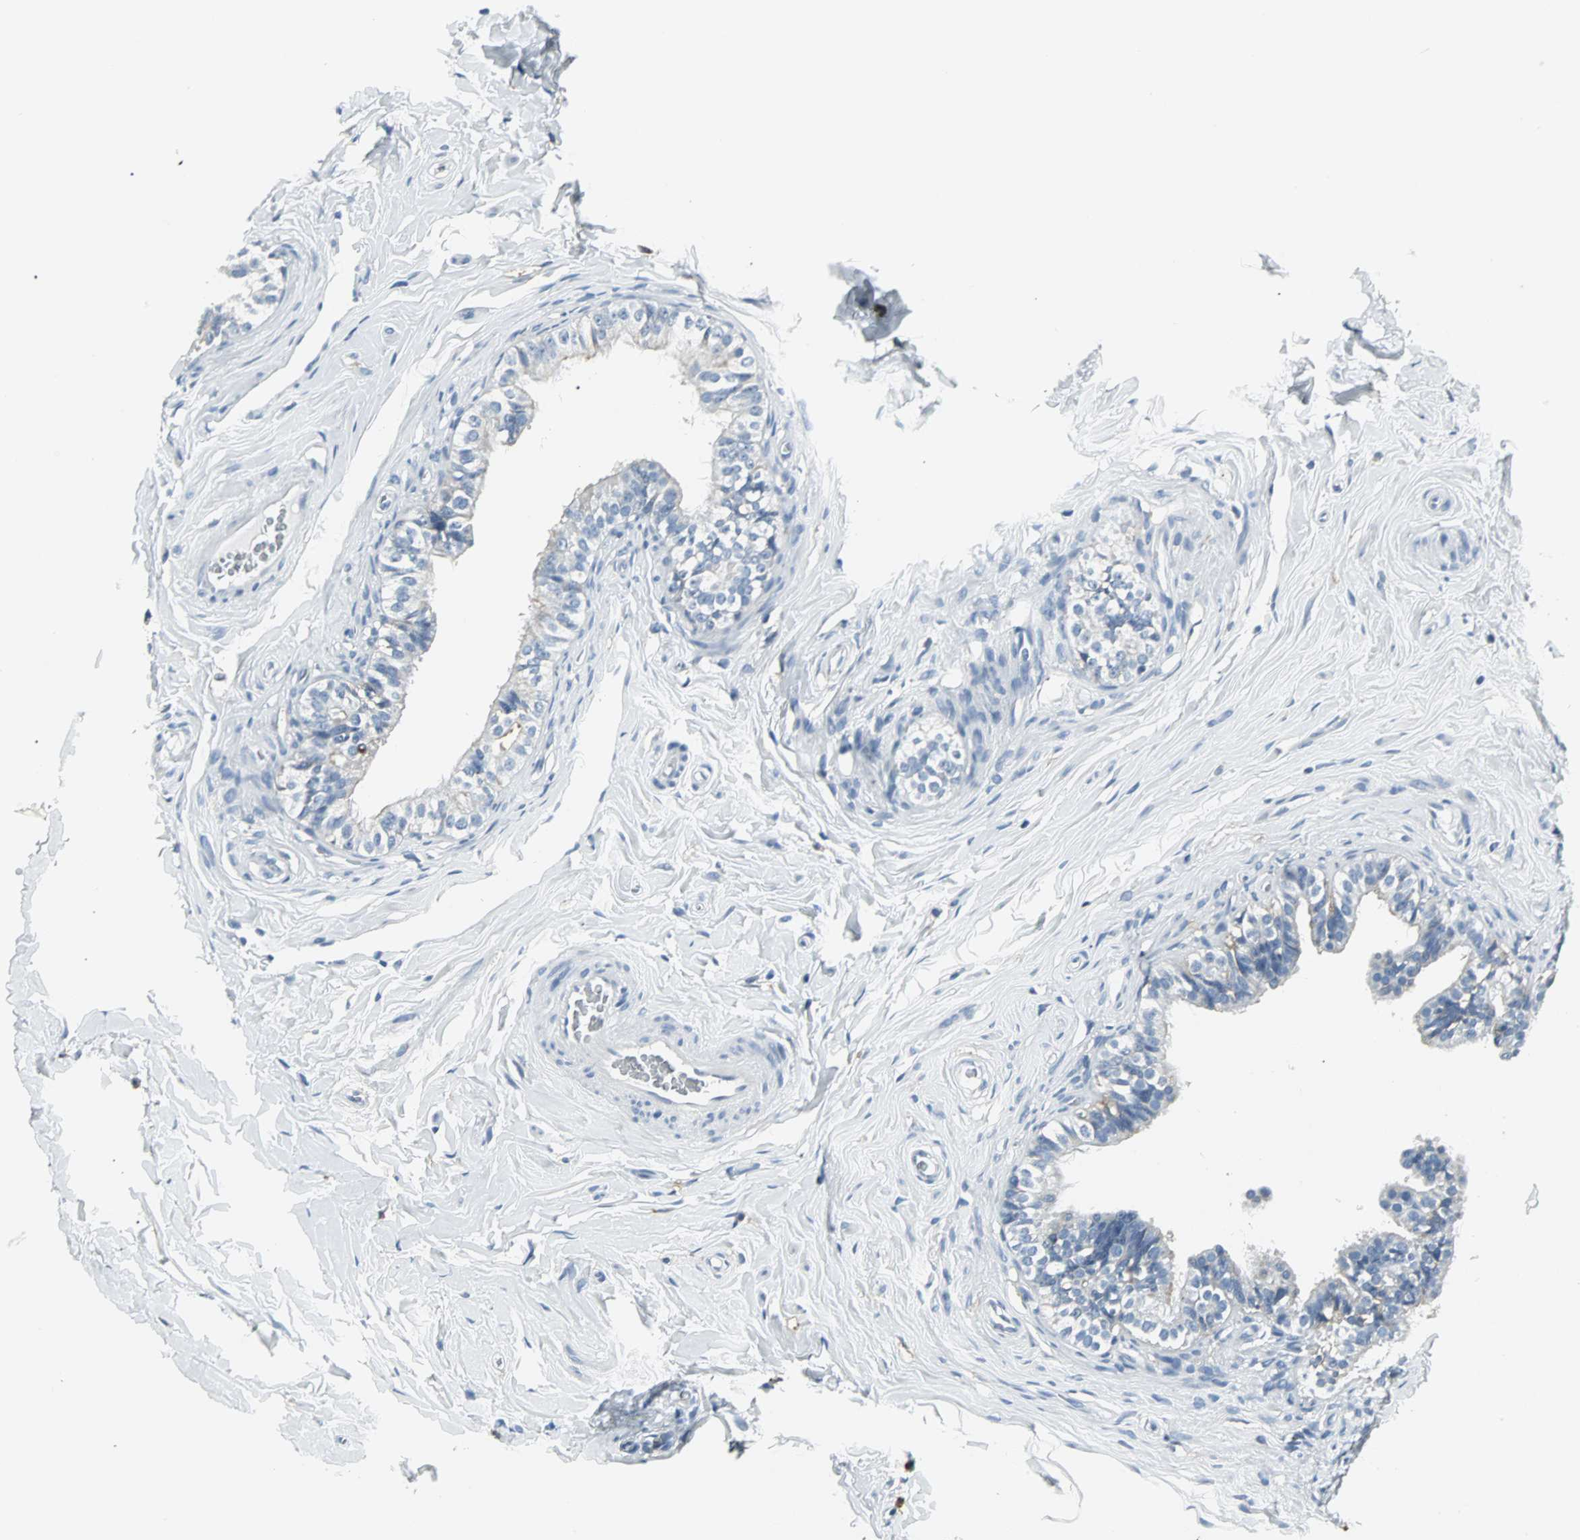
{"staining": {"intensity": "negative", "quantity": "none", "location": "none"}, "tissue": "epididymis", "cell_type": "Glandular cells", "image_type": "normal", "snomed": [{"axis": "morphology", "description": "Normal tissue, NOS"}, {"axis": "topography", "description": "Soft tissue"}, {"axis": "topography", "description": "Epididymis"}], "caption": "IHC micrograph of normal human epididymis stained for a protein (brown), which displays no positivity in glandular cells. The staining was performed using DAB to visualize the protein expression in brown, while the nuclei were stained in blue with hematoxylin (Magnification: 20x).", "gene": "SLC2A5", "patient": {"sex": "male", "age": 26}}